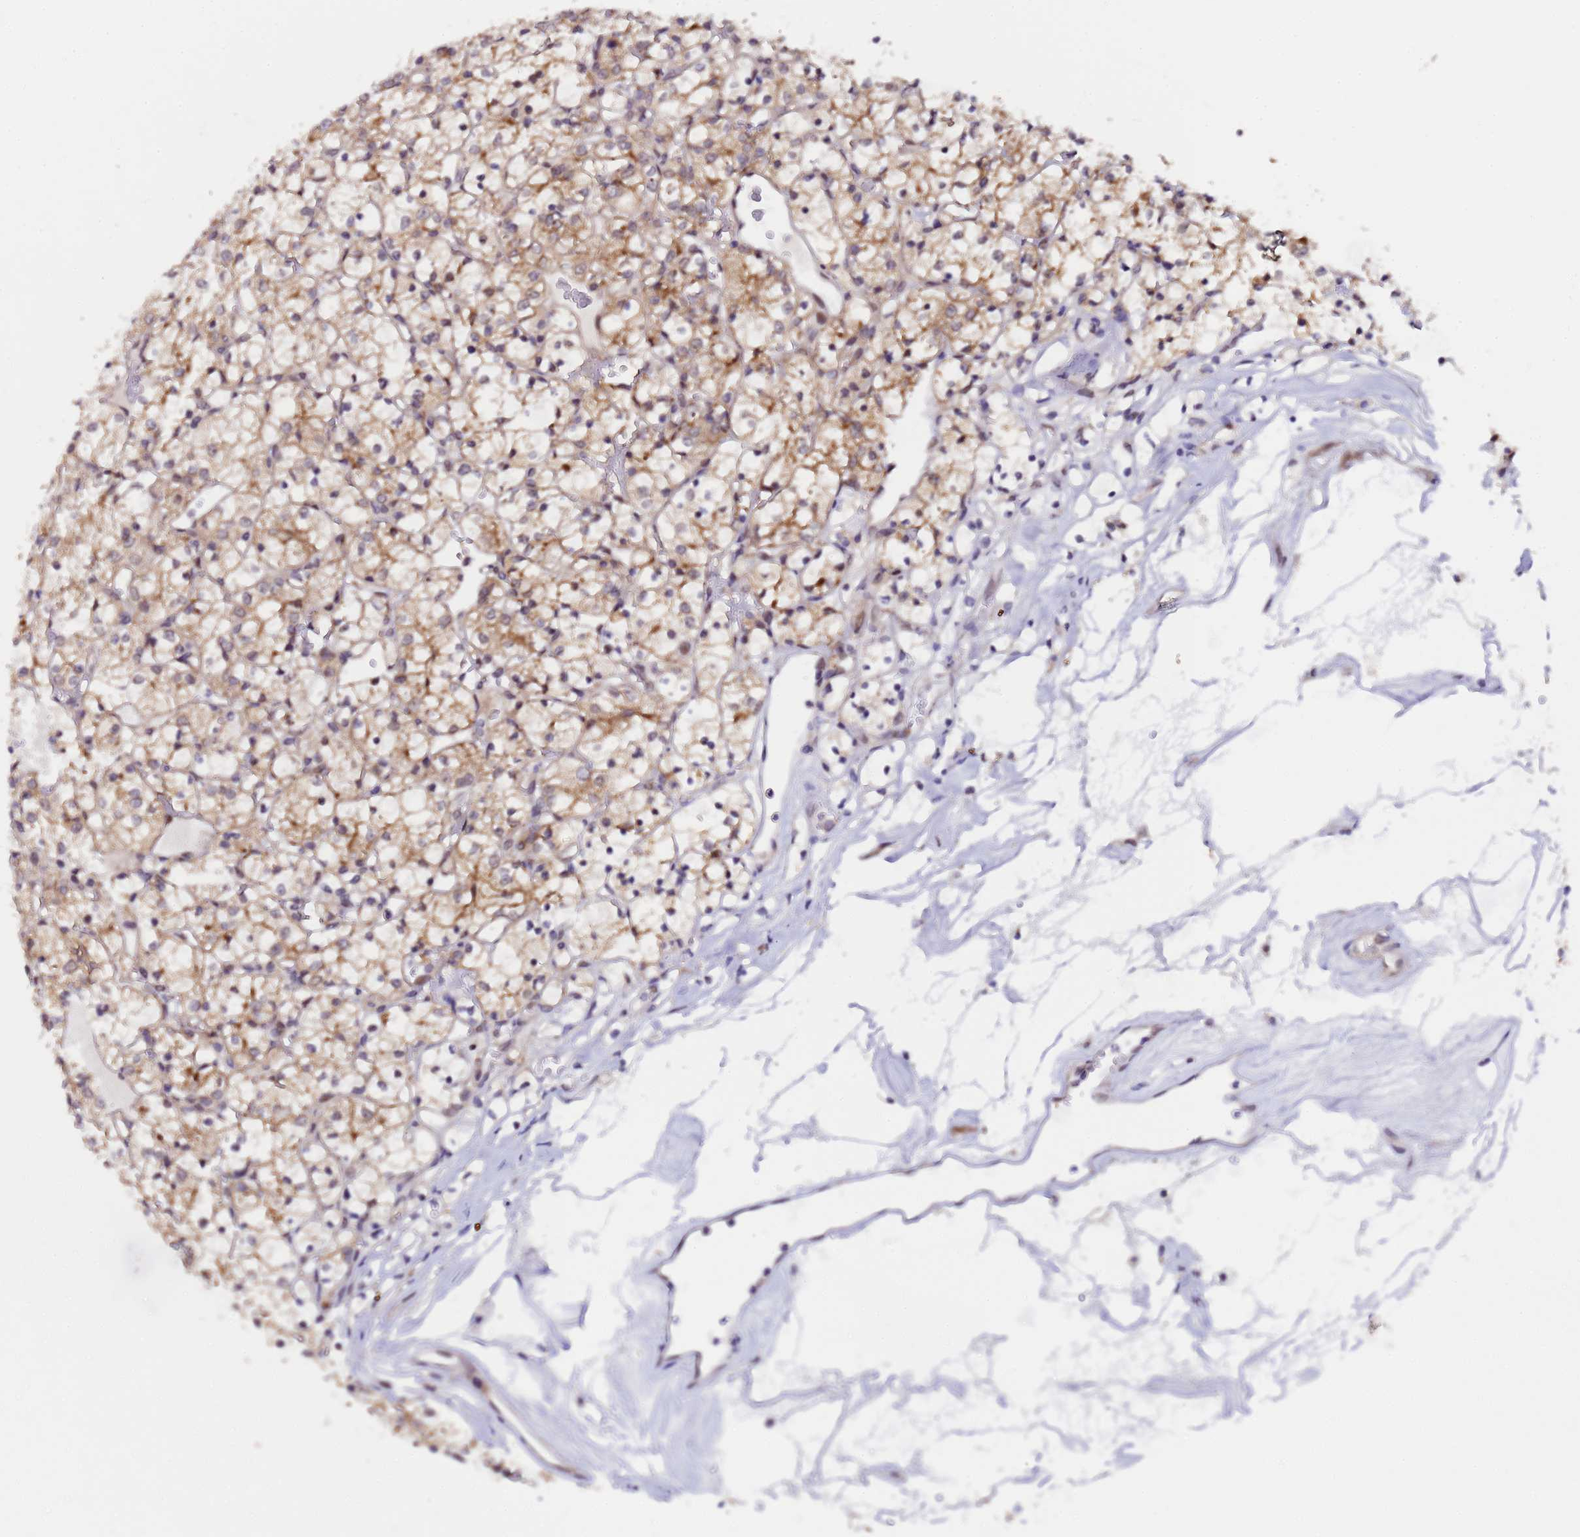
{"staining": {"intensity": "moderate", "quantity": ">75%", "location": "cytoplasmic/membranous"}, "tissue": "renal cancer", "cell_type": "Tumor cells", "image_type": "cancer", "snomed": [{"axis": "morphology", "description": "Adenocarcinoma, NOS"}, {"axis": "topography", "description": "Kidney"}], "caption": "Immunohistochemistry (IHC) staining of renal adenocarcinoma, which demonstrates medium levels of moderate cytoplasmic/membranous staining in approximately >75% of tumor cells indicating moderate cytoplasmic/membranous protein expression. The staining was performed using DAB (3,3'-diaminobenzidine) (brown) for protein detection and nuclei were counterstained in hematoxylin (blue).", "gene": "ANAPC13", "patient": {"sex": "female", "age": 69}}